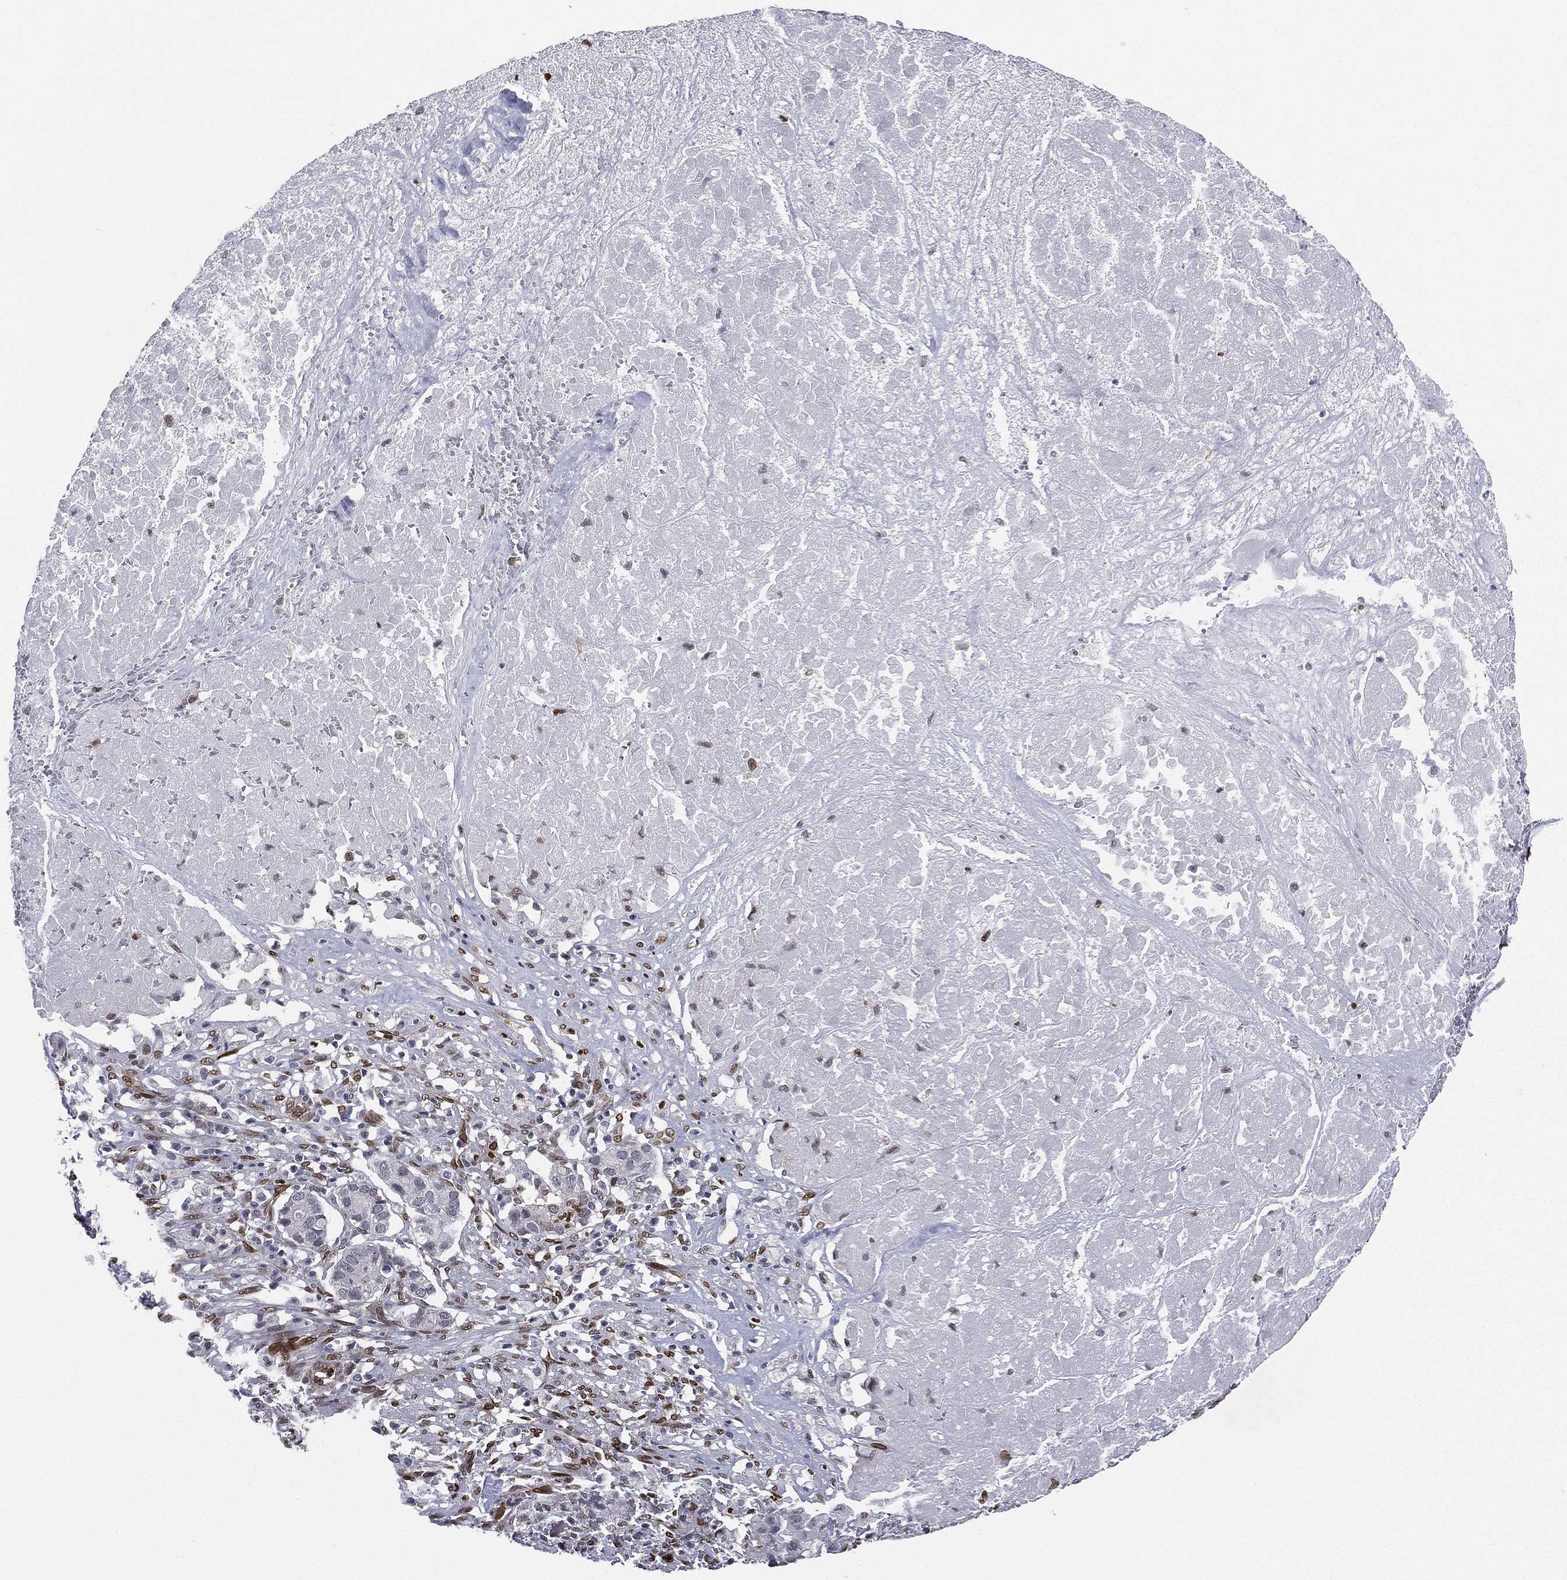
{"staining": {"intensity": "moderate", "quantity": "<25%", "location": "nuclear"}, "tissue": "pancreatic cancer", "cell_type": "Tumor cells", "image_type": "cancer", "snomed": [{"axis": "morphology", "description": "Adenocarcinoma, NOS"}, {"axis": "topography", "description": "Pancreas"}], "caption": "An image of human pancreatic cancer (adenocarcinoma) stained for a protein demonstrates moderate nuclear brown staining in tumor cells. The protein of interest is stained brown, and the nuclei are stained in blue (DAB (3,3'-diaminobenzidine) IHC with brightfield microscopy, high magnification).", "gene": "LMNB1", "patient": {"sex": "male", "age": 50}}